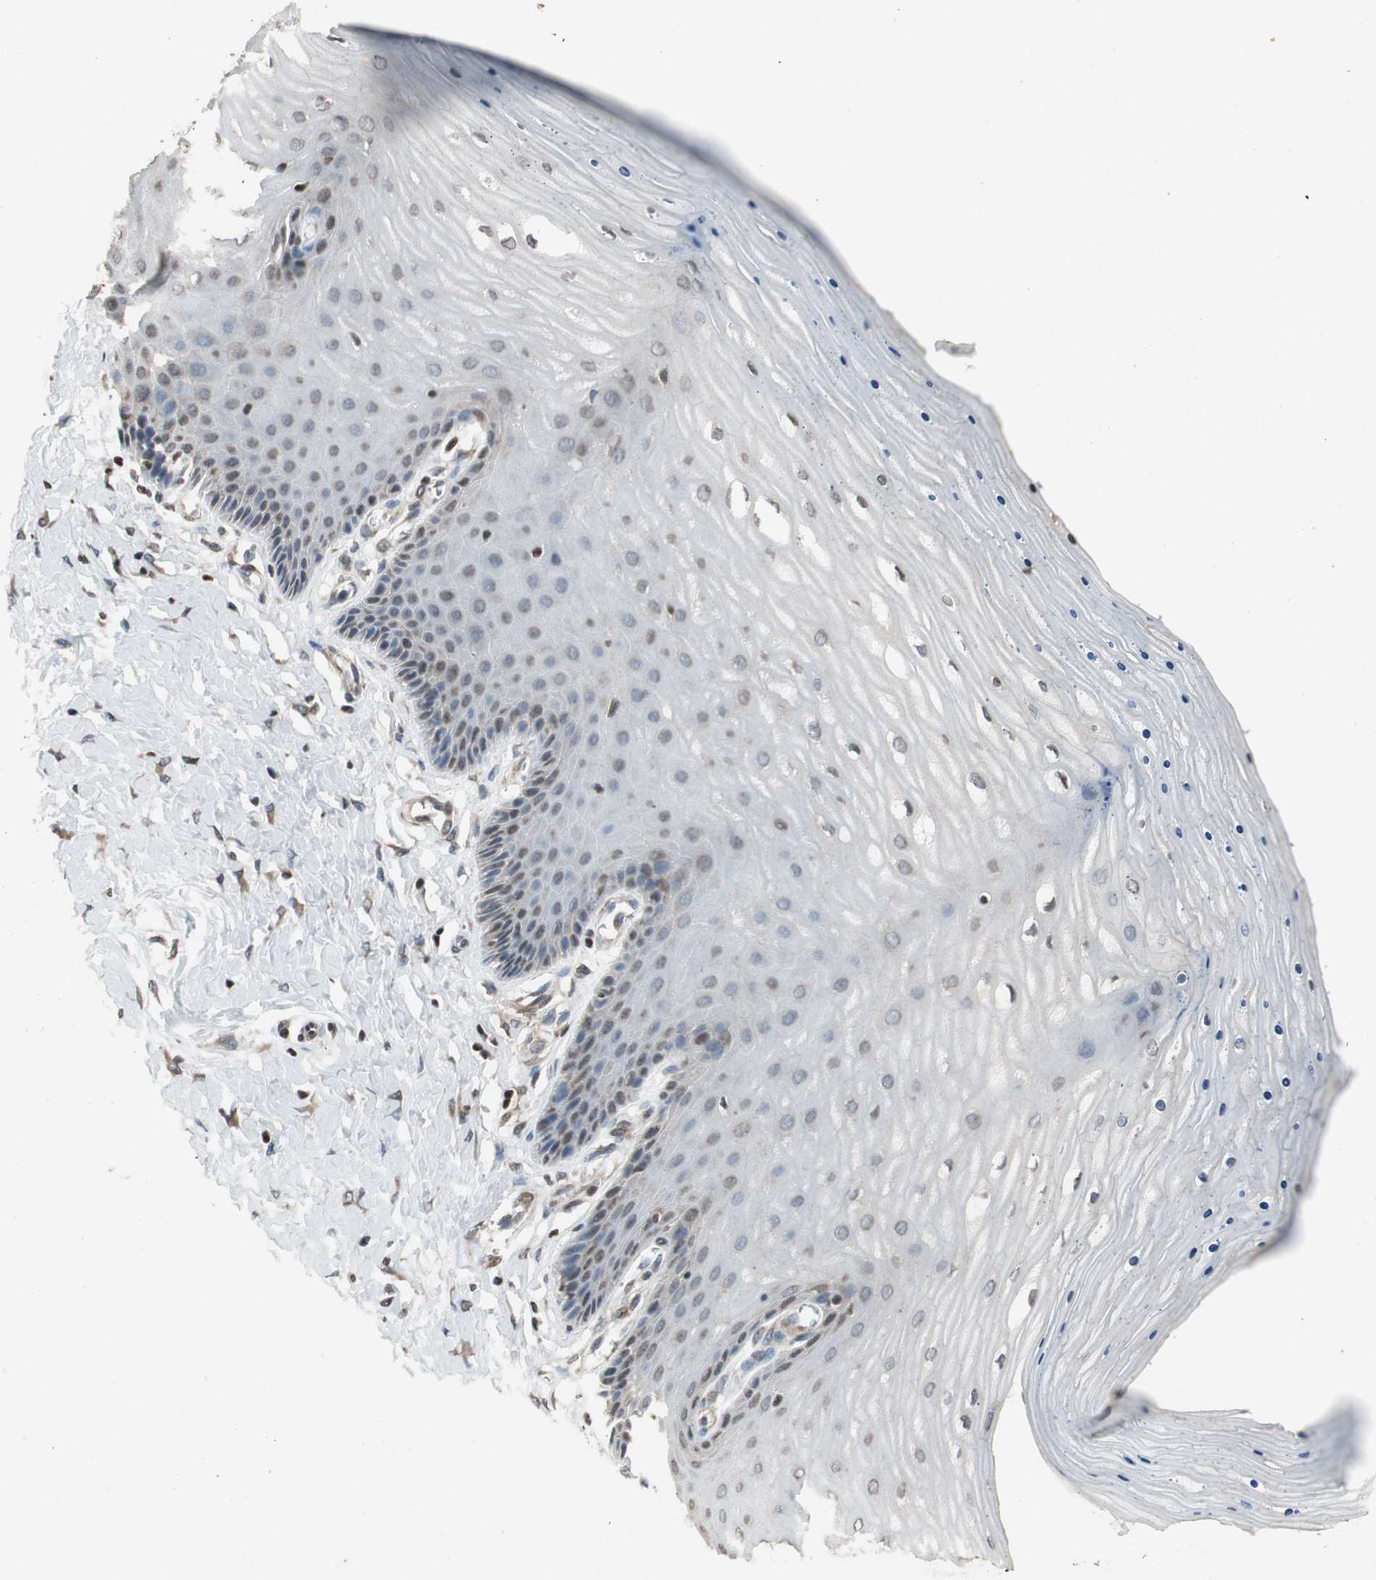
{"staining": {"intensity": "negative", "quantity": "none", "location": "none"}, "tissue": "cervix", "cell_type": "Glandular cells", "image_type": "normal", "snomed": [{"axis": "morphology", "description": "Normal tissue, NOS"}, {"axis": "topography", "description": "Cervix"}], "caption": "Image shows no significant protein positivity in glandular cells of benign cervix.", "gene": "PRKG1", "patient": {"sex": "female", "age": 55}}